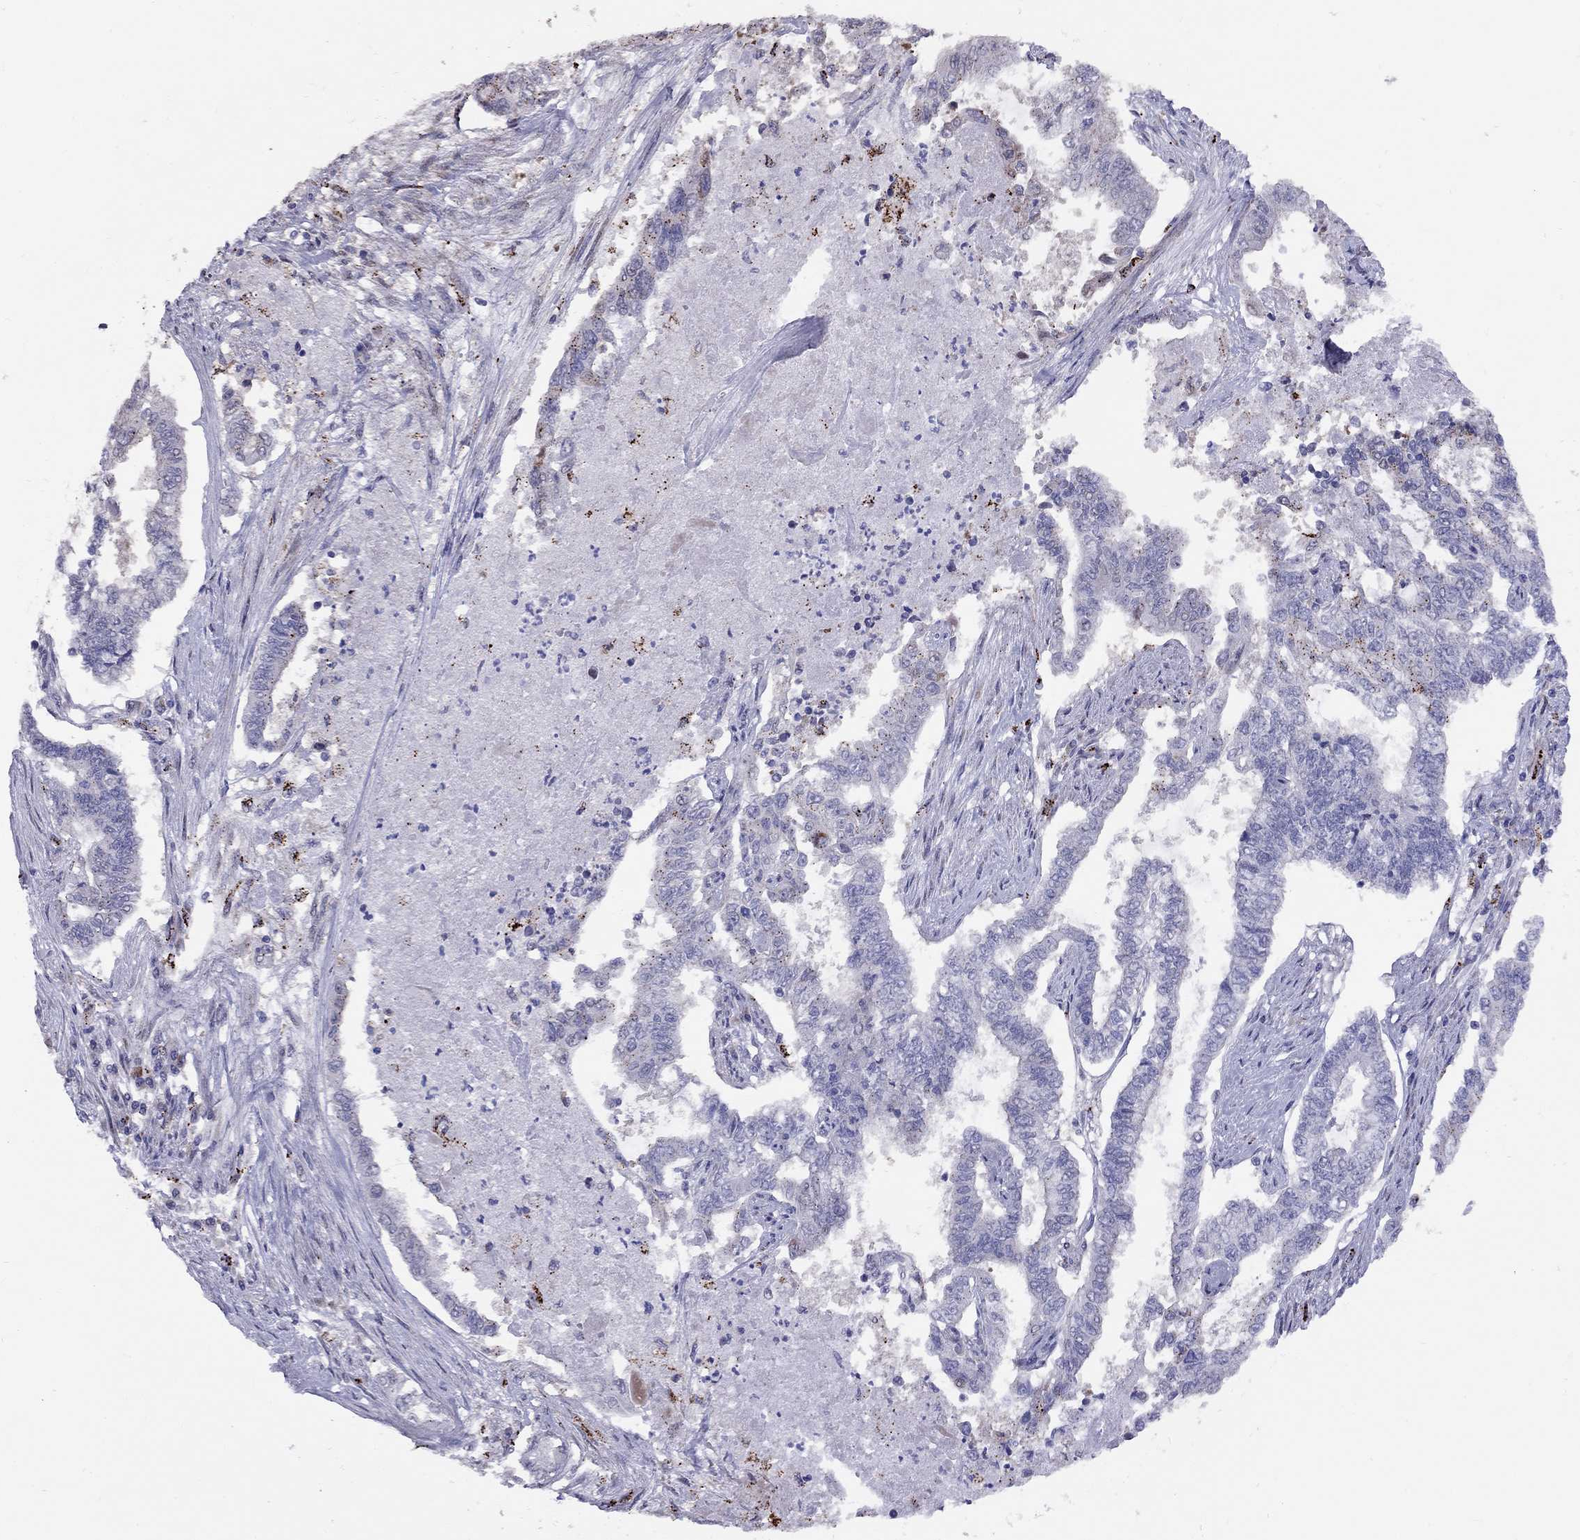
{"staining": {"intensity": "negative", "quantity": "none", "location": "none"}, "tissue": "endometrial cancer", "cell_type": "Tumor cells", "image_type": "cancer", "snomed": [{"axis": "morphology", "description": "Adenocarcinoma, NOS"}, {"axis": "topography", "description": "Uterus"}], "caption": "Tumor cells are negative for protein expression in human endometrial adenocarcinoma.", "gene": "MAGEB4", "patient": {"sex": "female", "age": 59}}